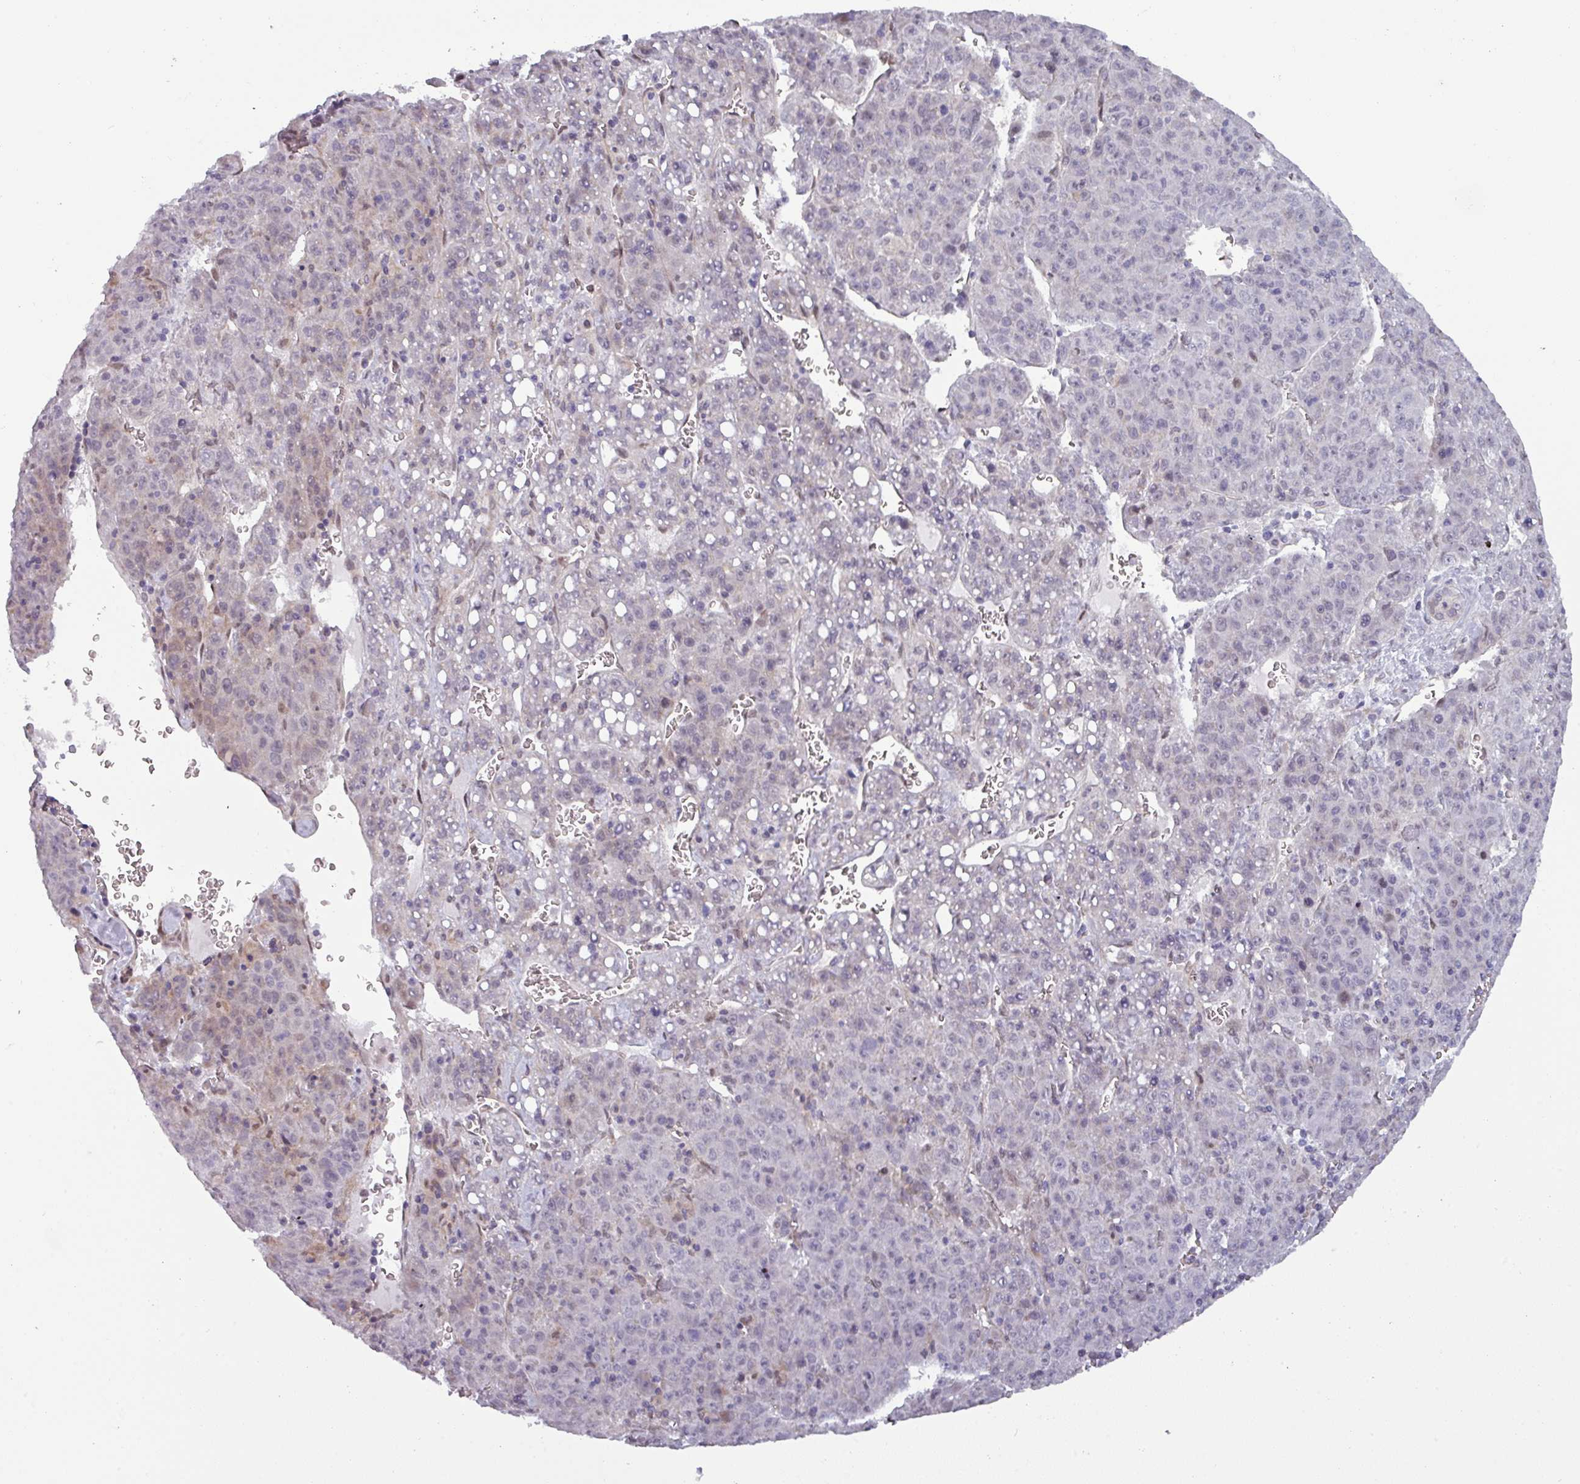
{"staining": {"intensity": "negative", "quantity": "none", "location": "none"}, "tissue": "liver cancer", "cell_type": "Tumor cells", "image_type": "cancer", "snomed": [{"axis": "morphology", "description": "Carcinoma, Hepatocellular, NOS"}, {"axis": "topography", "description": "Liver"}], "caption": "An immunohistochemistry (IHC) photomicrograph of liver cancer is shown. There is no staining in tumor cells of liver cancer.", "gene": "PRAMEF12", "patient": {"sex": "female", "age": 53}}